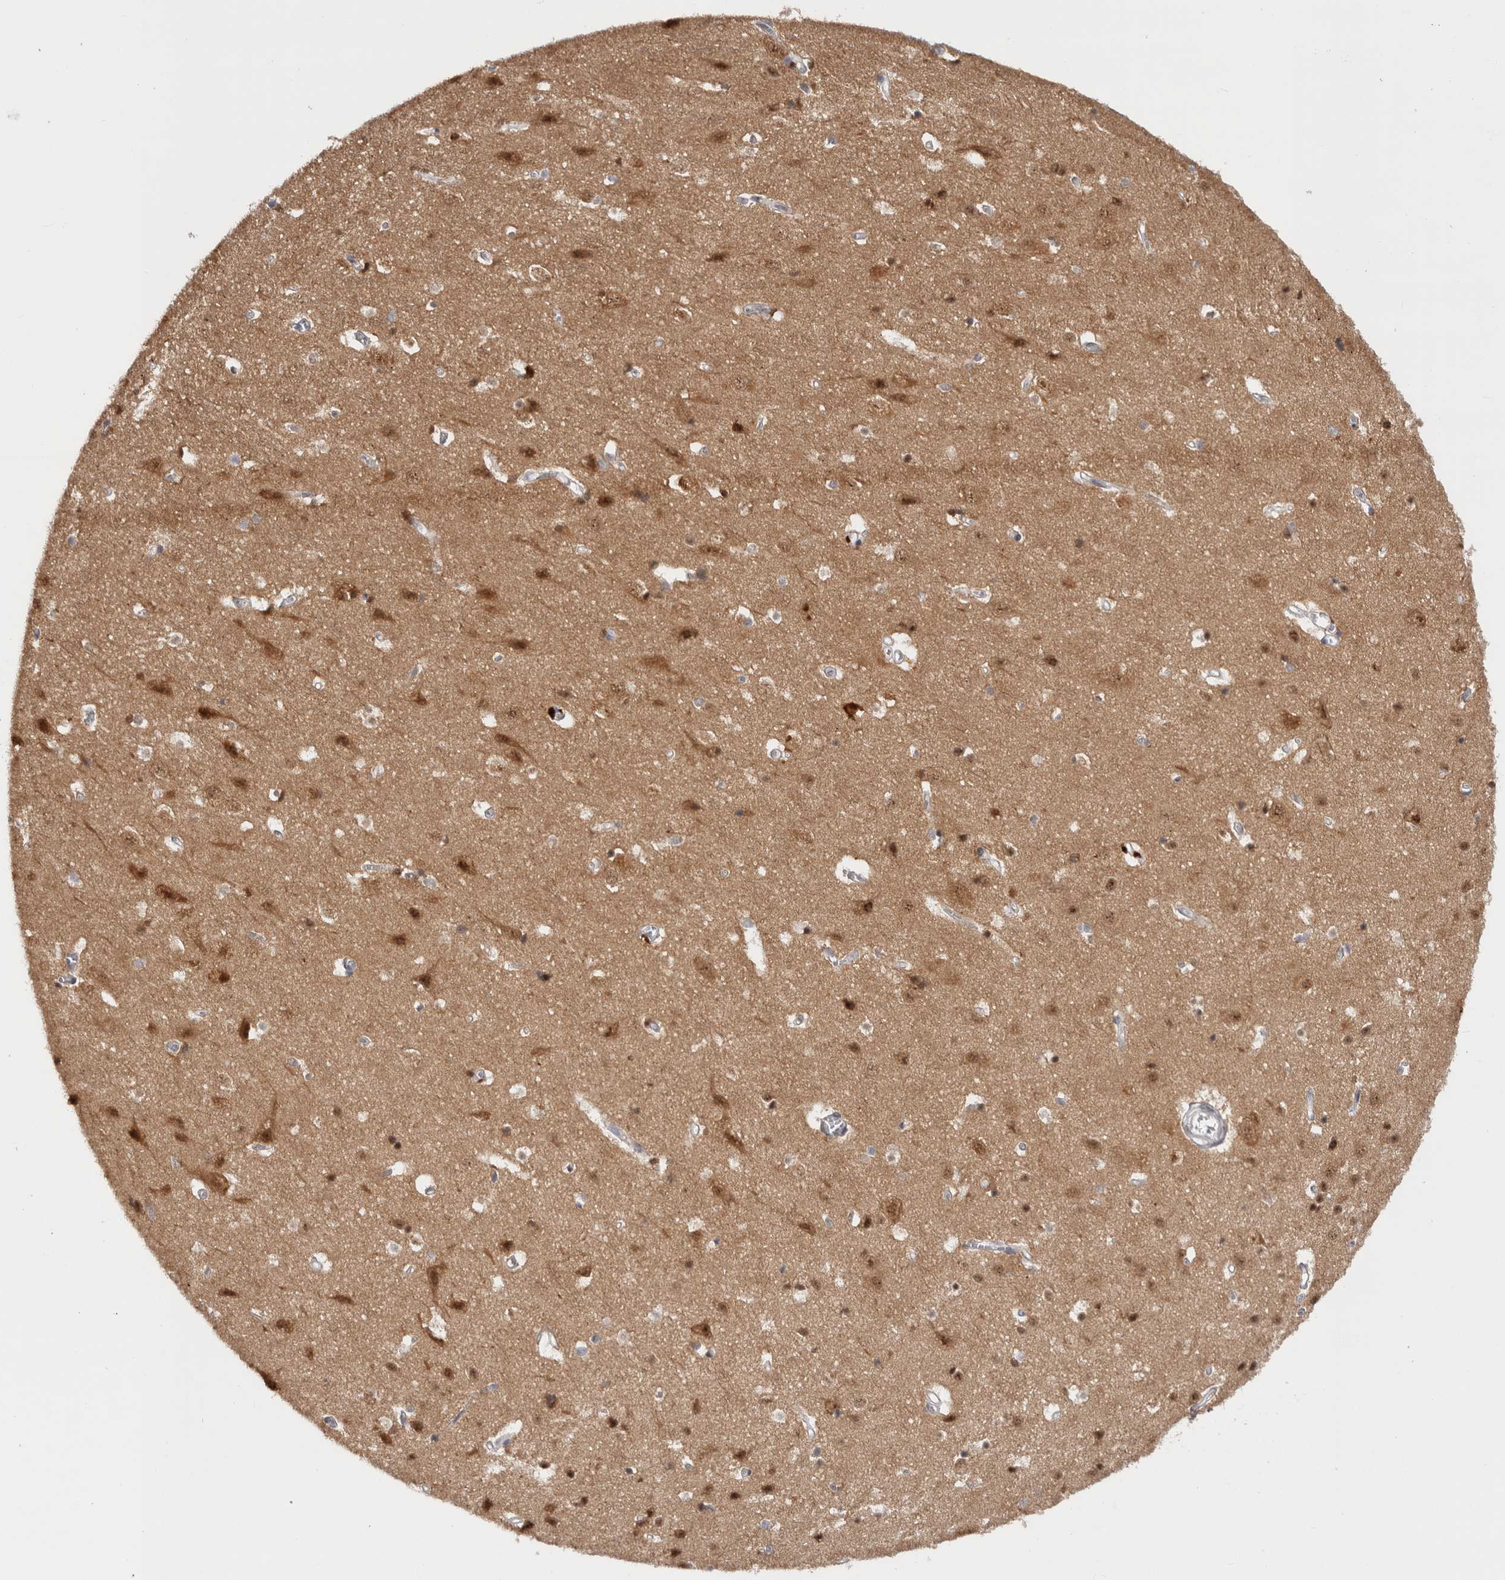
{"staining": {"intensity": "negative", "quantity": "none", "location": "none"}, "tissue": "cerebral cortex", "cell_type": "Endothelial cells", "image_type": "normal", "snomed": [{"axis": "morphology", "description": "Normal tissue, NOS"}, {"axis": "topography", "description": "Cerebral cortex"}], "caption": "This is an immunohistochemistry image of unremarkable cerebral cortex. There is no expression in endothelial cells.", "gene": "MKNK1", "patient": {"sex": "male", "age": 54}}